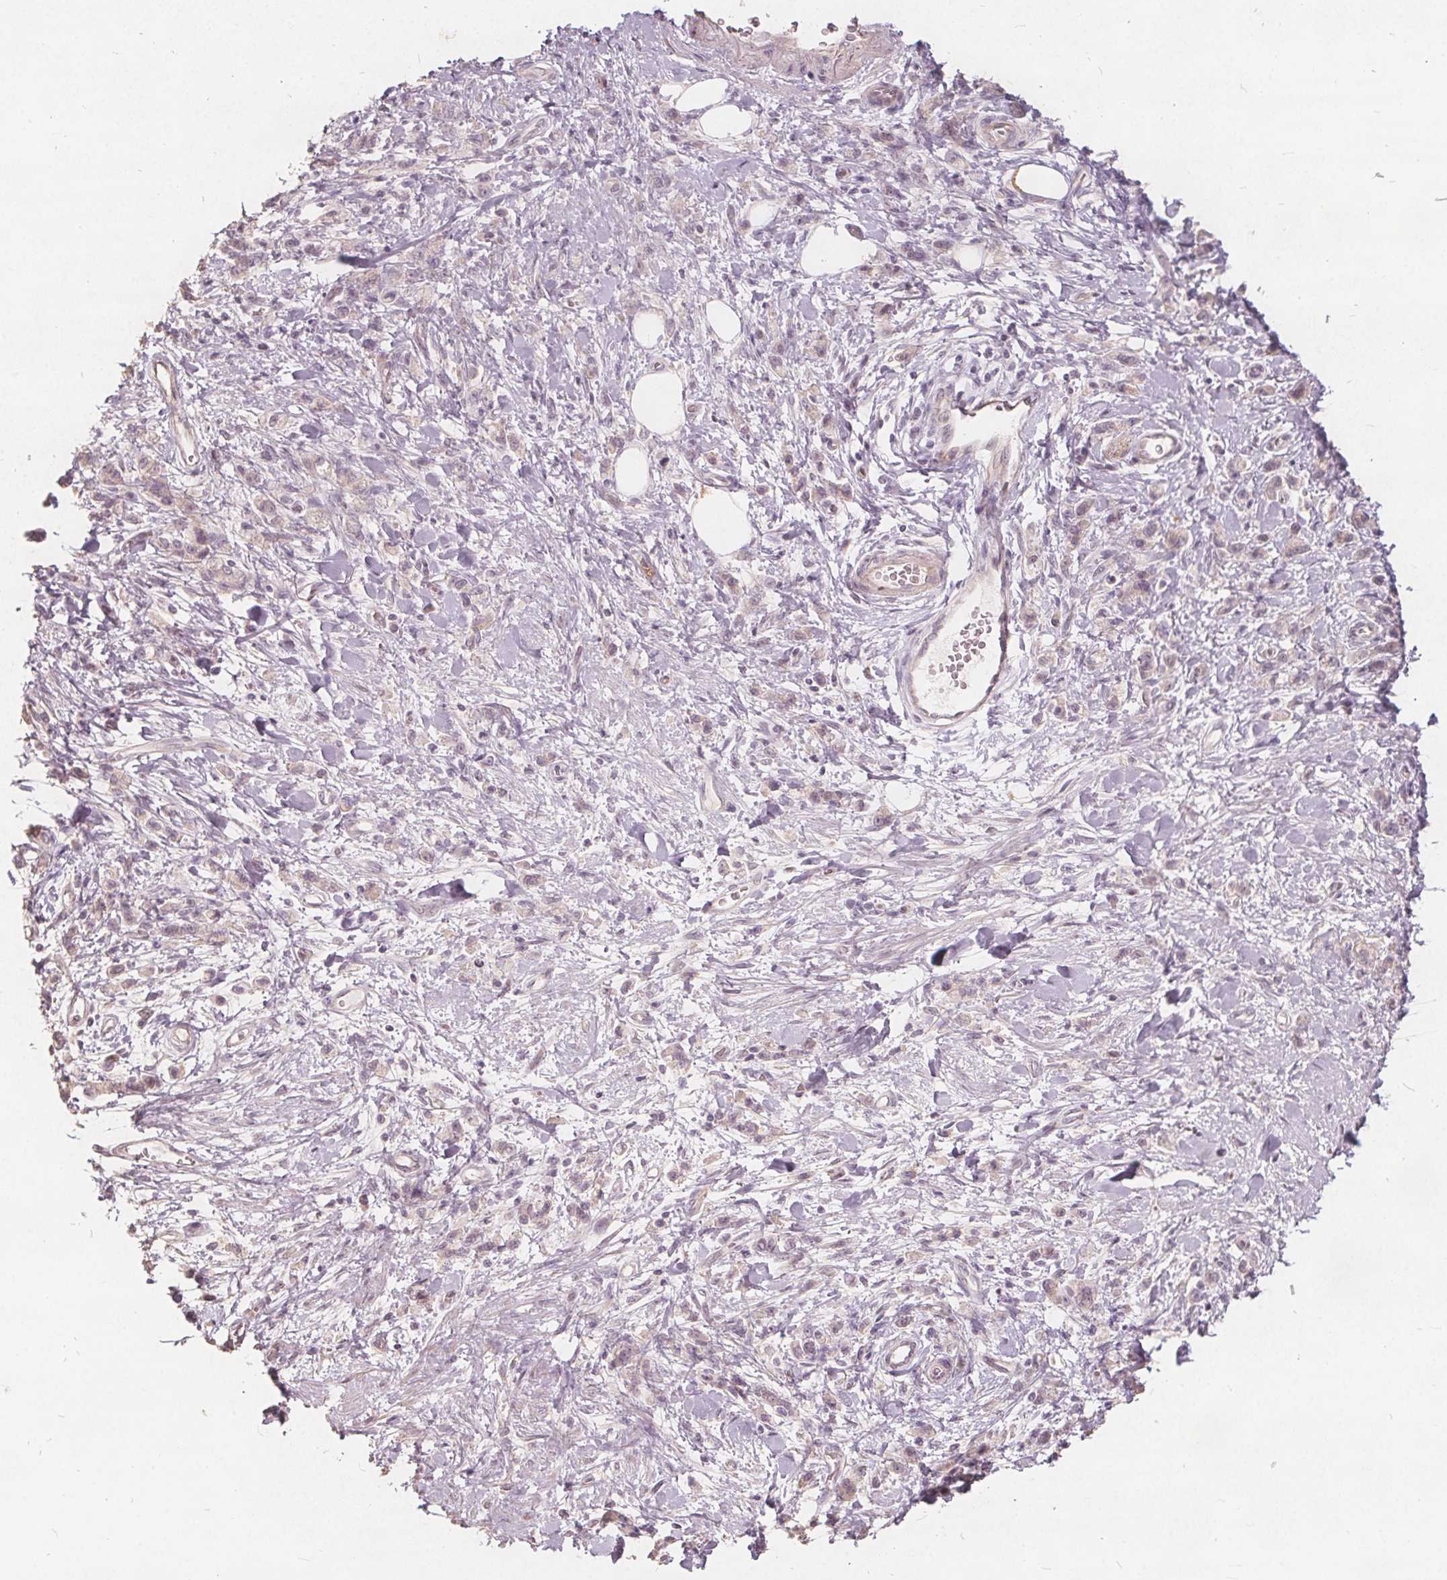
{"staining": {"intensity": "negative", "quantity": "none", "location": "none"}, "tissue": "stomach cancer", "cell_type": "Tumor cells", "image_type": "cancer", "snomed": [{"axis": "morphology", "description": "Adenocarcinoma, NOS"}, {"axis": "topography", "description": "Stomach"}], "caption": "Stomach cancer stained for a protein using immunohistochemistry exhibits no positivity tumor cells.", "gene": "PTPRT", "patient": {"sex": "male", "age": 77}}